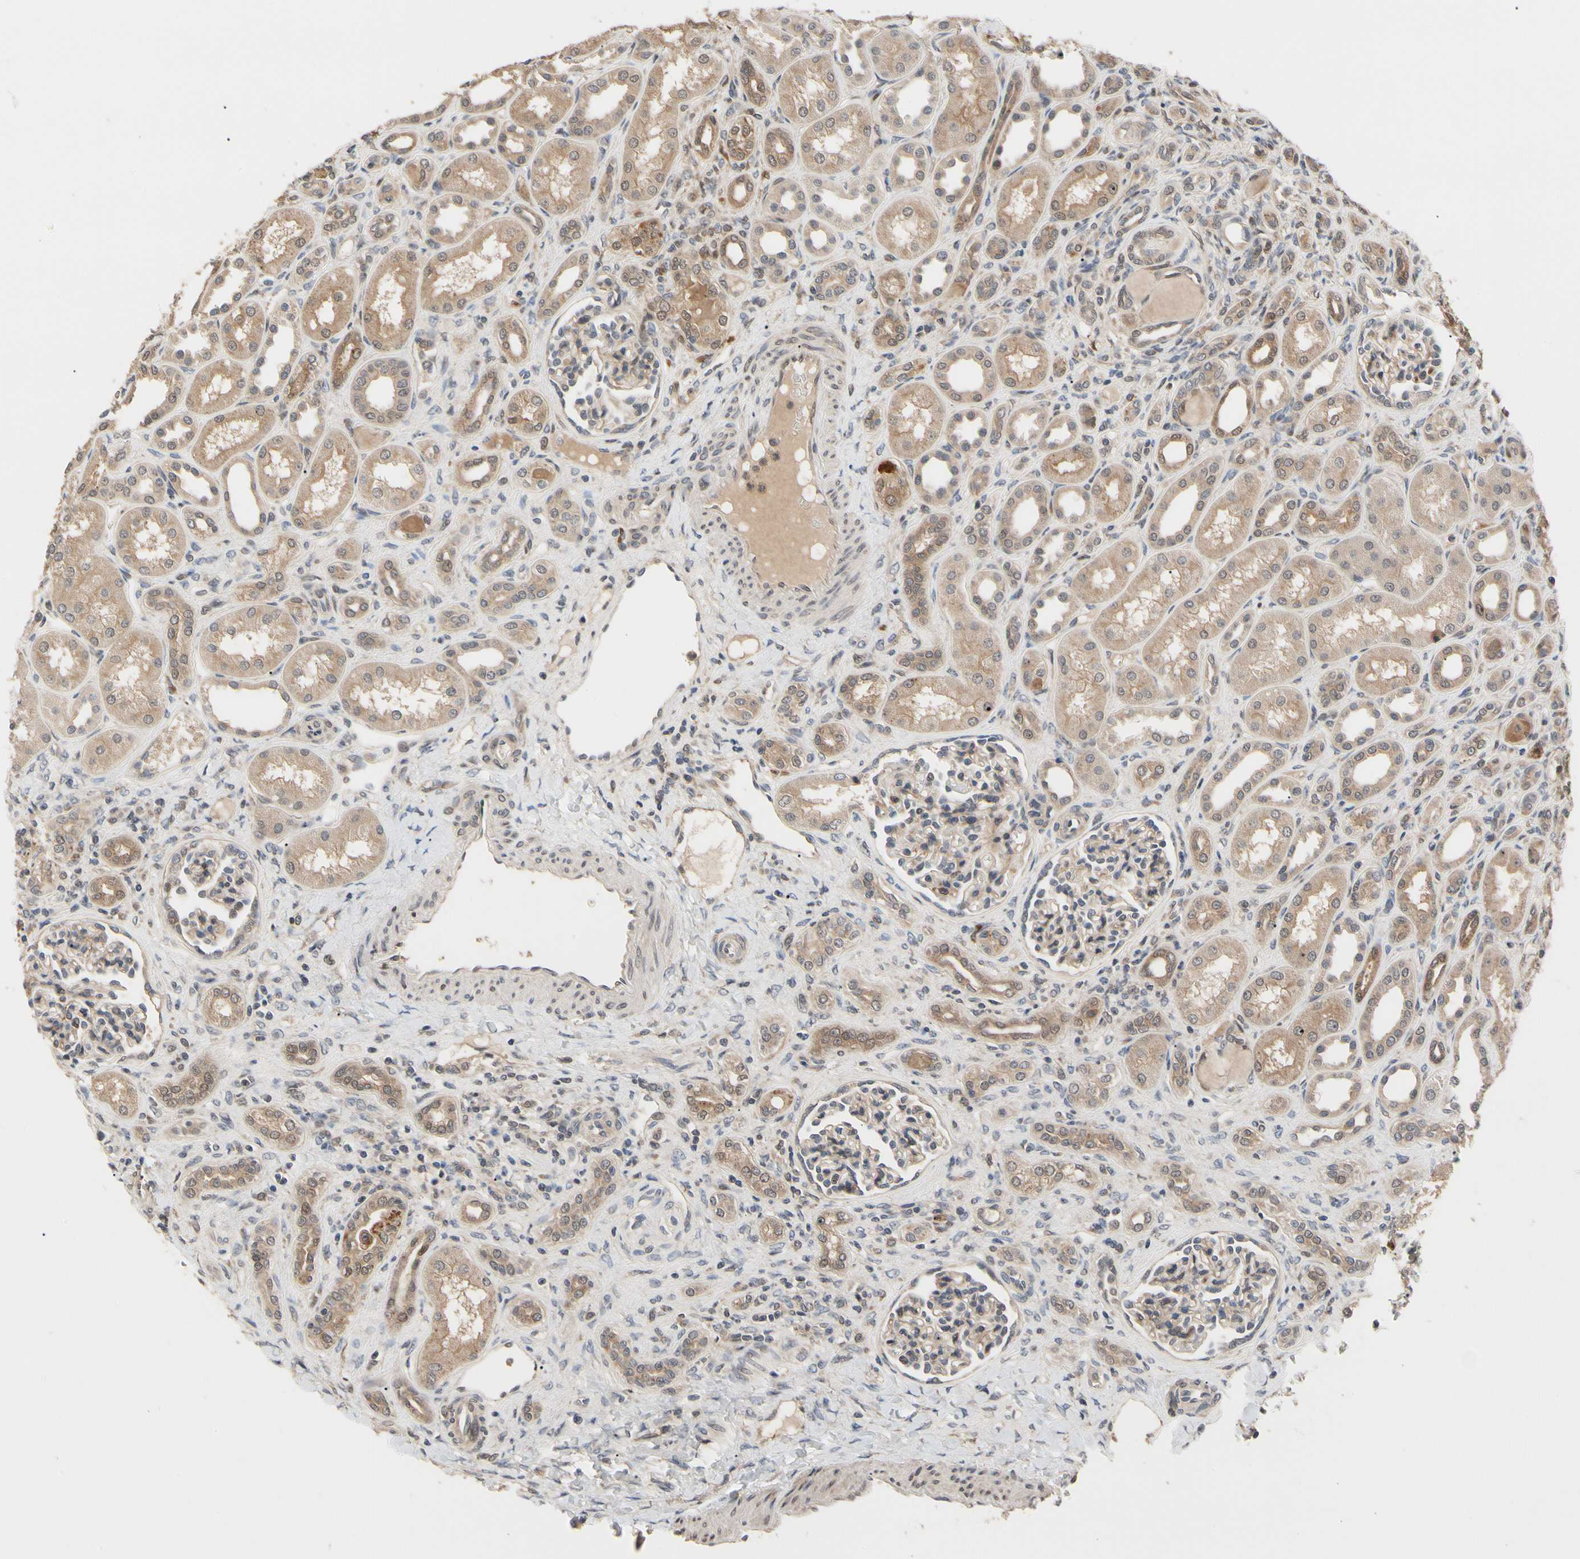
{"staining": {"intensity": "weak", "quantity": ">75%", "location": "cytoplasmic/membranous"}, "tissue": "kidney", "cell_type": "Cells in glomeruli", "image_type": "normal", "snomed": [{"axis": "morphology", "description": "Normal tissue, NOS"}, {"axis": "topography", "description": "Kidney"}], "caption": "Kidney stained for a protein demonstrates weak cytoplasmic/membranous positivity in cells in glomeruli. (DAB IHC with brightfield microscopy, high magnification).", "gene": "CYTIP", "patient": {"sex": "male", "age": 7}}